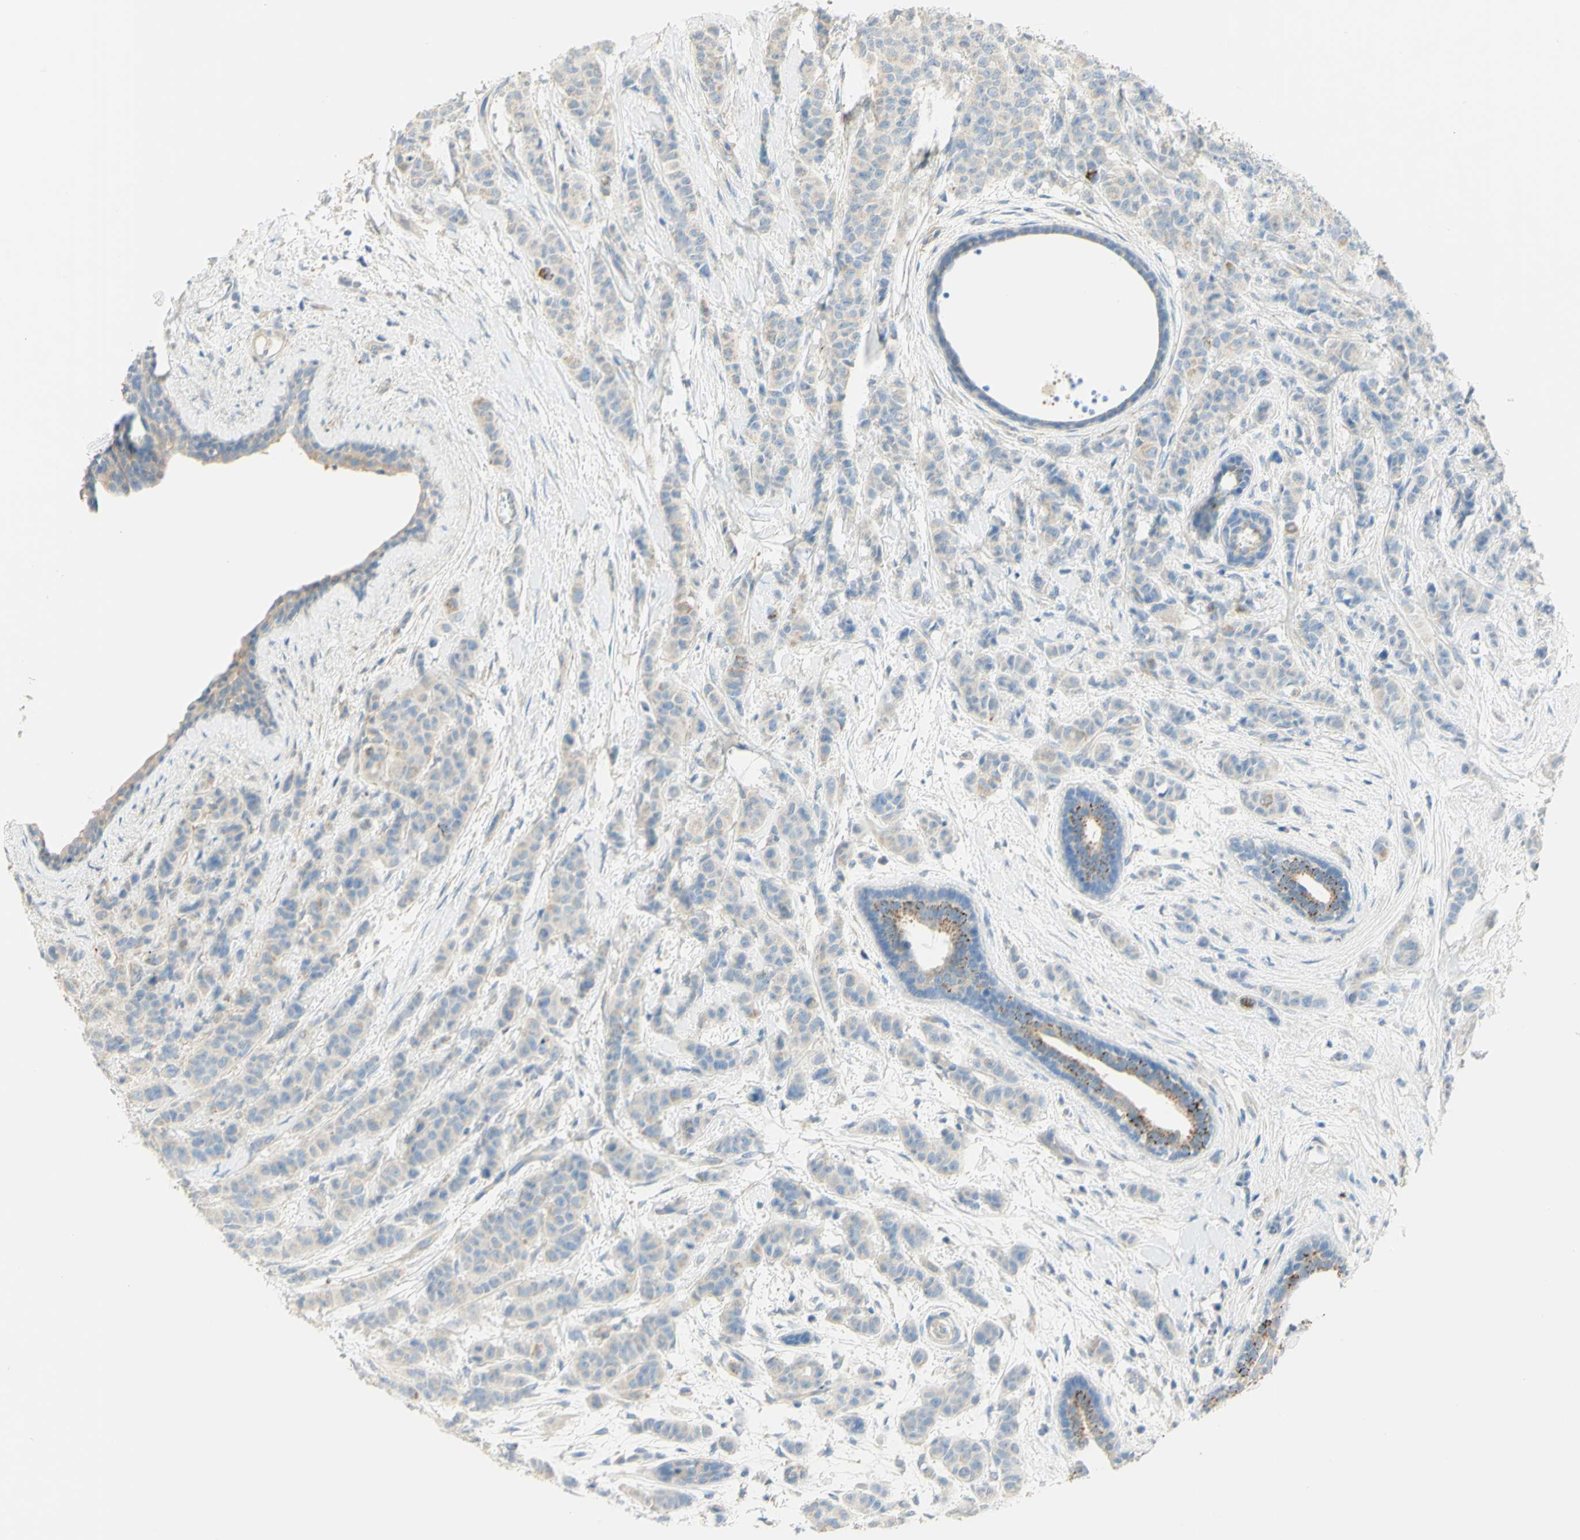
{"staining": {"intensity": "moderate", "quantity": "<25%", "location": "cytoplasmic/membranous"}, "tissue": "breast cancer", "cell_type": "Tumor cells", "image_type": "cancer", "snomed": [{"axis": "morphology", "description": "Normal tissue, NOS"}, {"axis": "morphology", "description": "Duct carcinoma"}, {"axis": "topography", "description": "Breast"}], "caption": "Immunohistochemistry of human breast cancer demonstrates low levels of moderate cytoplasmic/membranous staining in about <25% of tumor cells.", "gene": "GCNT3", "patient": {"sex": "female", "age": 40}}